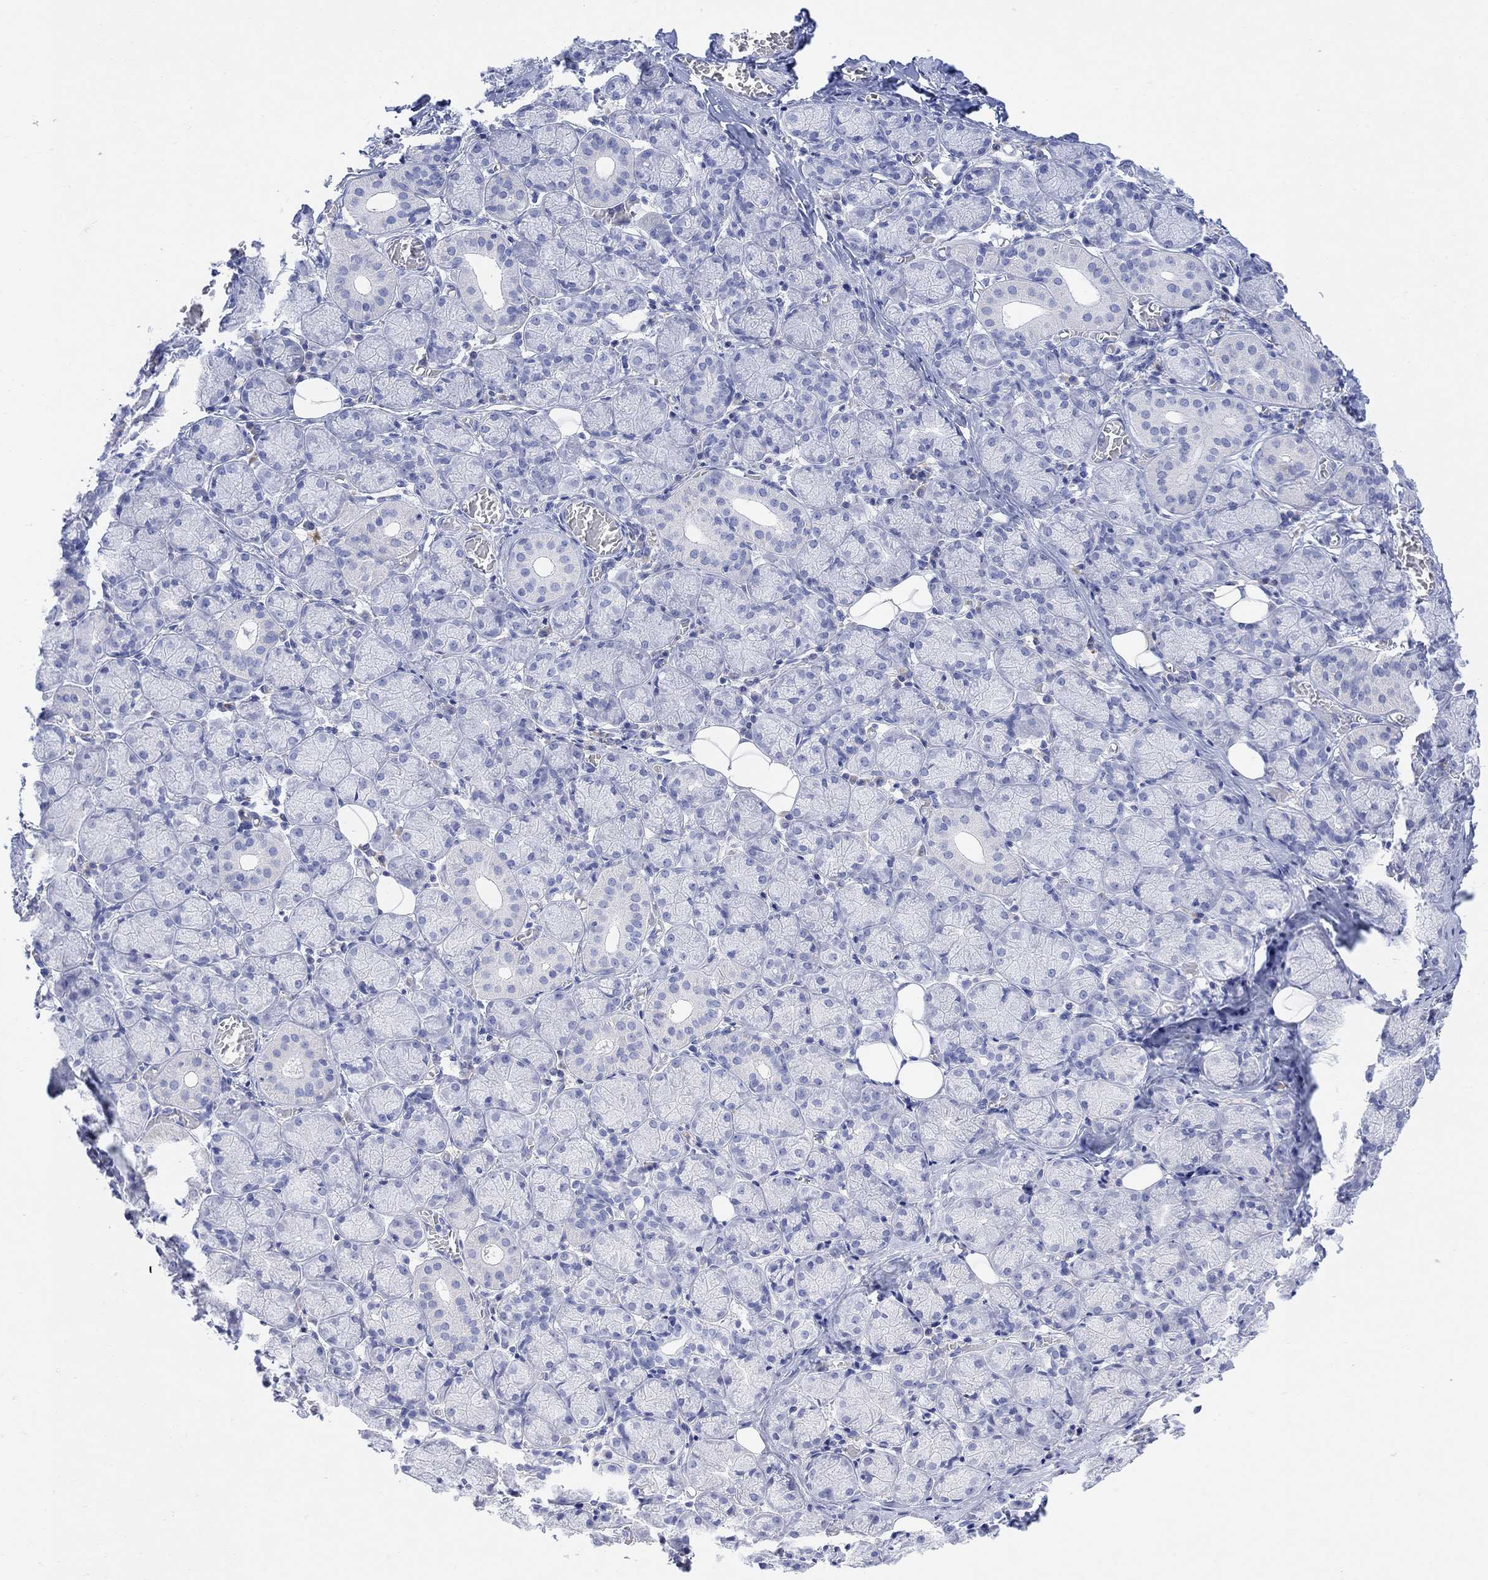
{"staining": {"intensity": "negative", "quantity": "none", "location": "none"}, "tissue": "salivary gland", "cell_type": "Glandular cells", "image_type": "normal", "snomed": [{"axis": "morphology", "description": "Normal tissue, NOS"}, {"axis": "topography", "description": "Salivary gland"}, {"axis": "topography", "description": "Peripheral nerve tissue"}], "caption": "There is no significant staining in glandular cells of salivary gland. (DAB (3,3'-diaminobenzidine) IHC, high magnification).", "gene": "GNG13", "patient": {"sex": "female", "age": 24}}